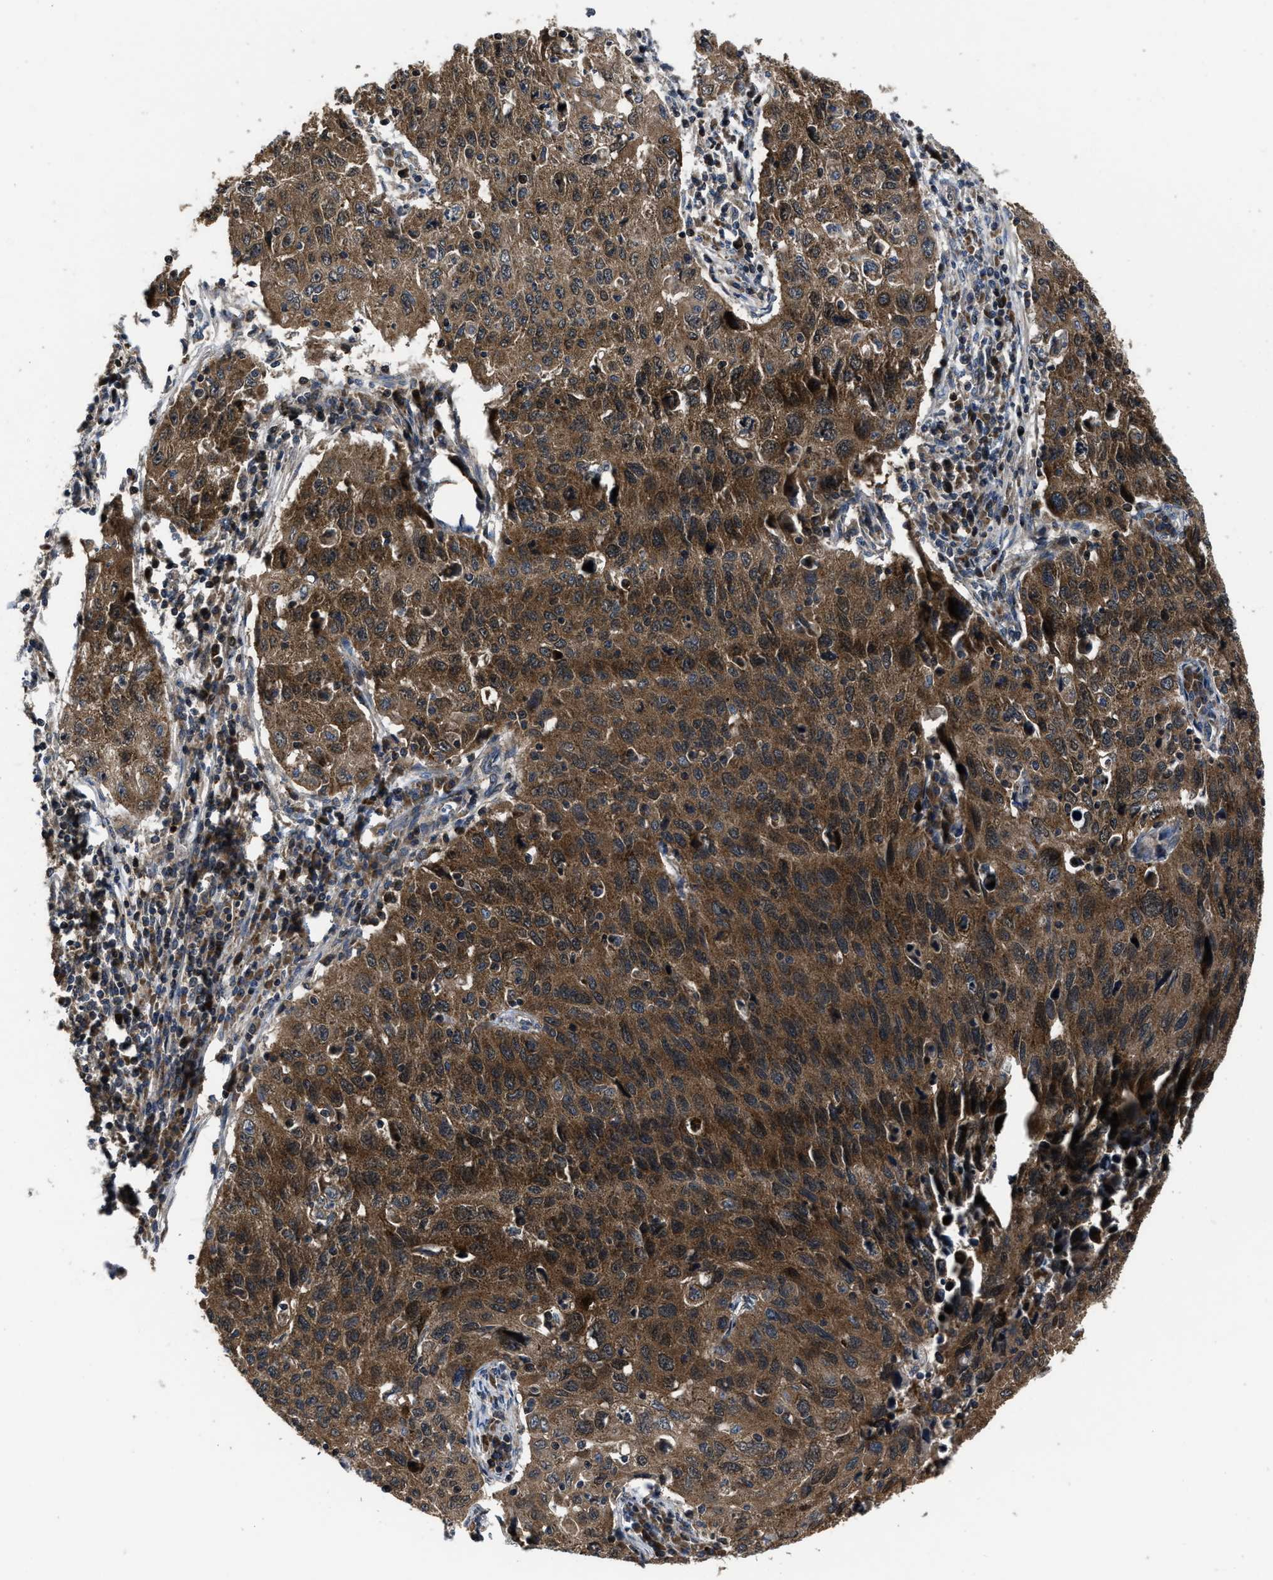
{"staining": {"intensity": "moderate", "quantity": ">75%", "location": "cytoplasmic/membranous"}, "tissue": "cervical cancer", "cell_type": "Tumor cells", "image_type": "cancer", "snomed": [{"axis": "morphology", "description": "Squamous cell carcinoma, NOS"}, {"axis": "topography", "description": "Cervix"}], "caption": "Protein expression by immunohistochemistry (IHC) exhibits moderate cytoplasmic/membranous positivity in approximately >75% of tumor cells in squamous cell carcinoma (cervical).", "gene": "PASK", "patient": {"sex": "female", "age": 53}}